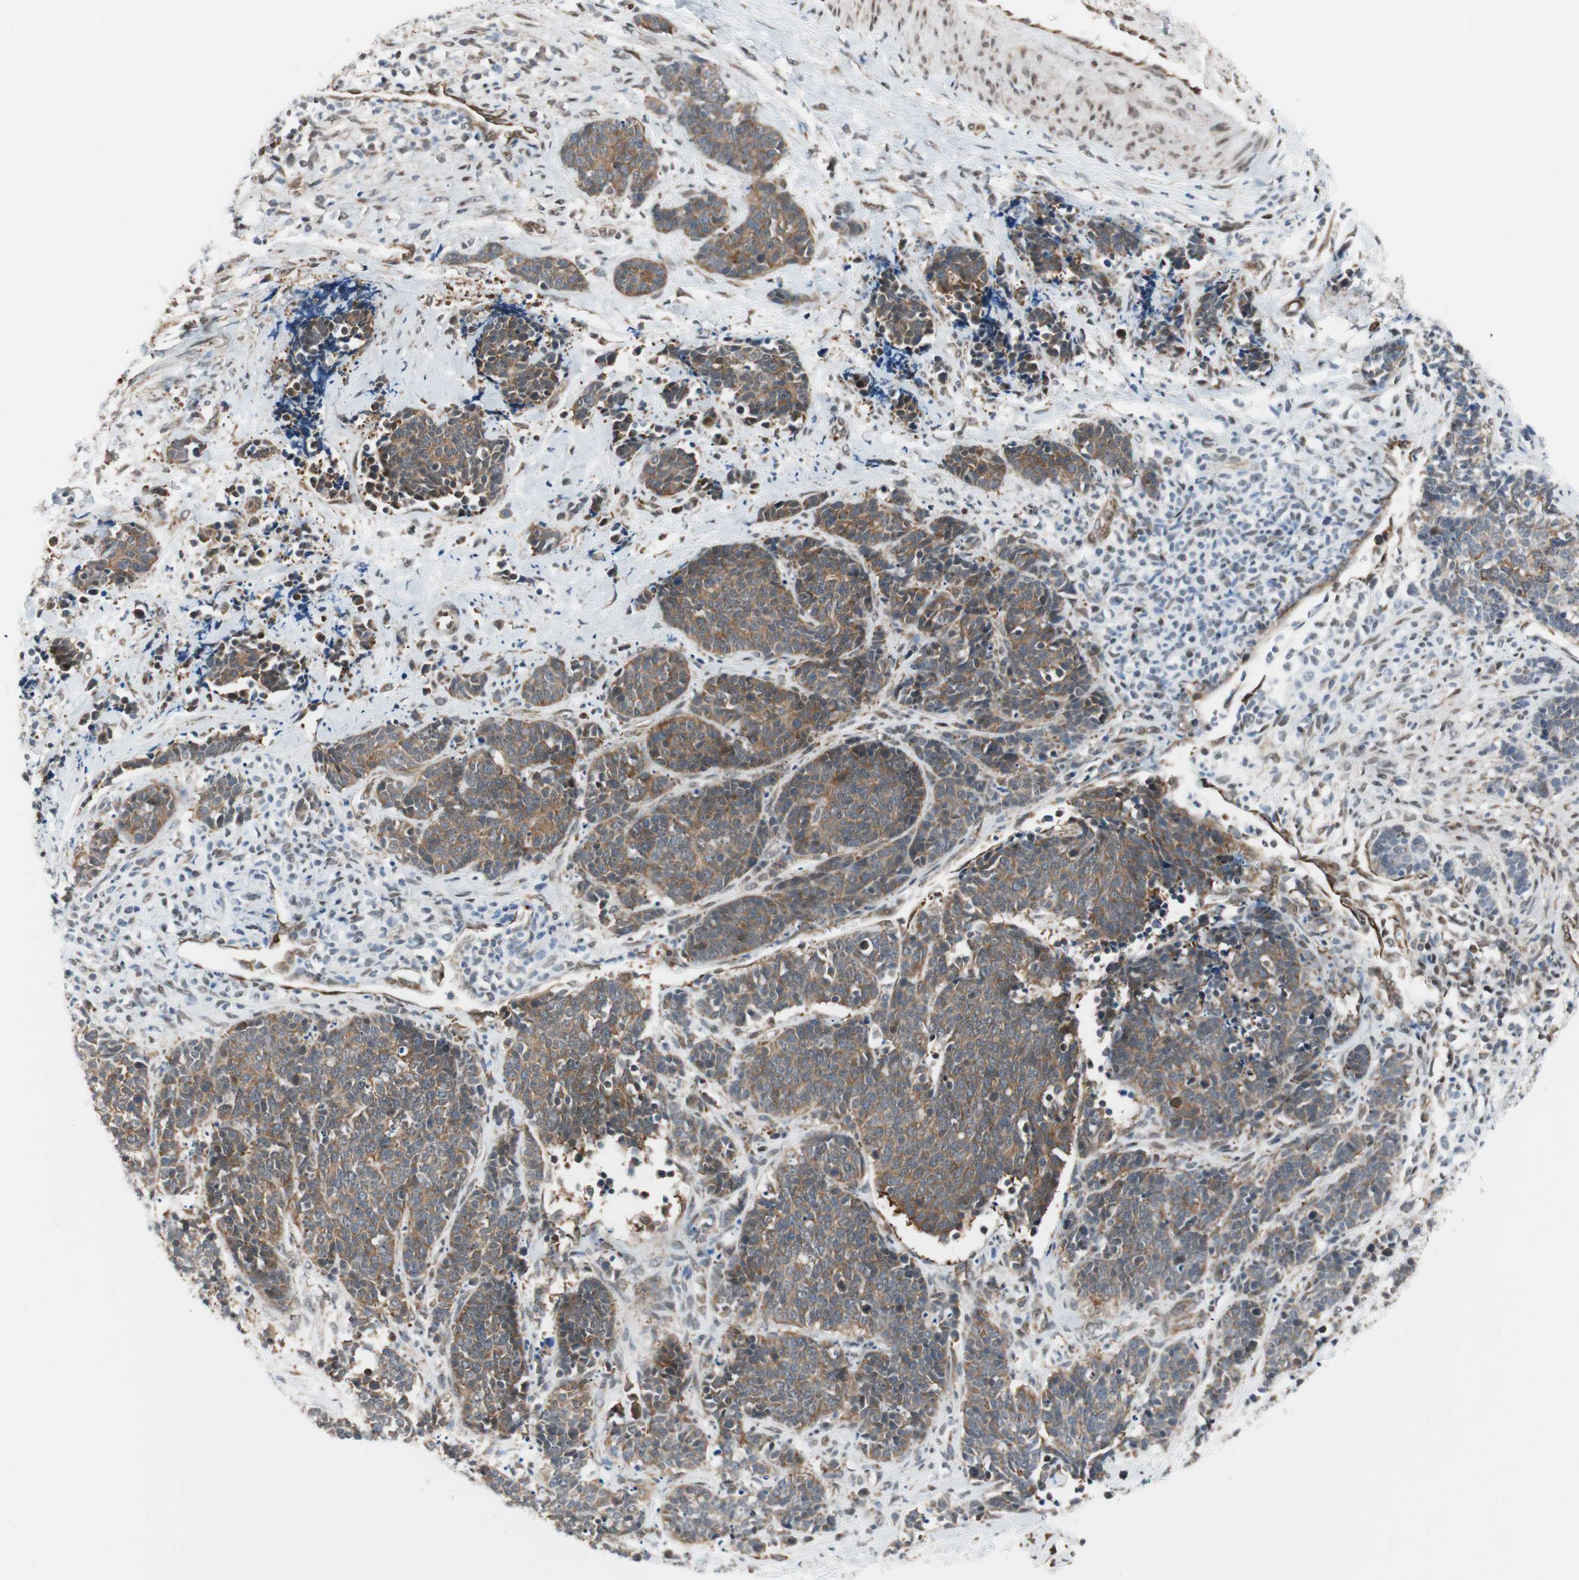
{"staining": {"intensity": "moderate", "quantity": ">75%", "location": "cytoplasmic/membranous"}, "tissue": "cervical cancer", "cell_type": "Tumor cells", "image_type": "cancer", "snomed": [{"axis": "morphology", "description": "Squamous cell carcinoma, NOS"}, {"axis": "topography", "description": "Cervix"}], "caption": "Immunohistochemistry photomicrograph of cervical squamous cell carcinoma stained for a protein (brown), which demonstrates medium levels of moderate cytoplasmic/membranous staining in approximately >75% of tumor cells.", "gene": "ZNF512B", "patient": {"sex": "female", "age": 35}}